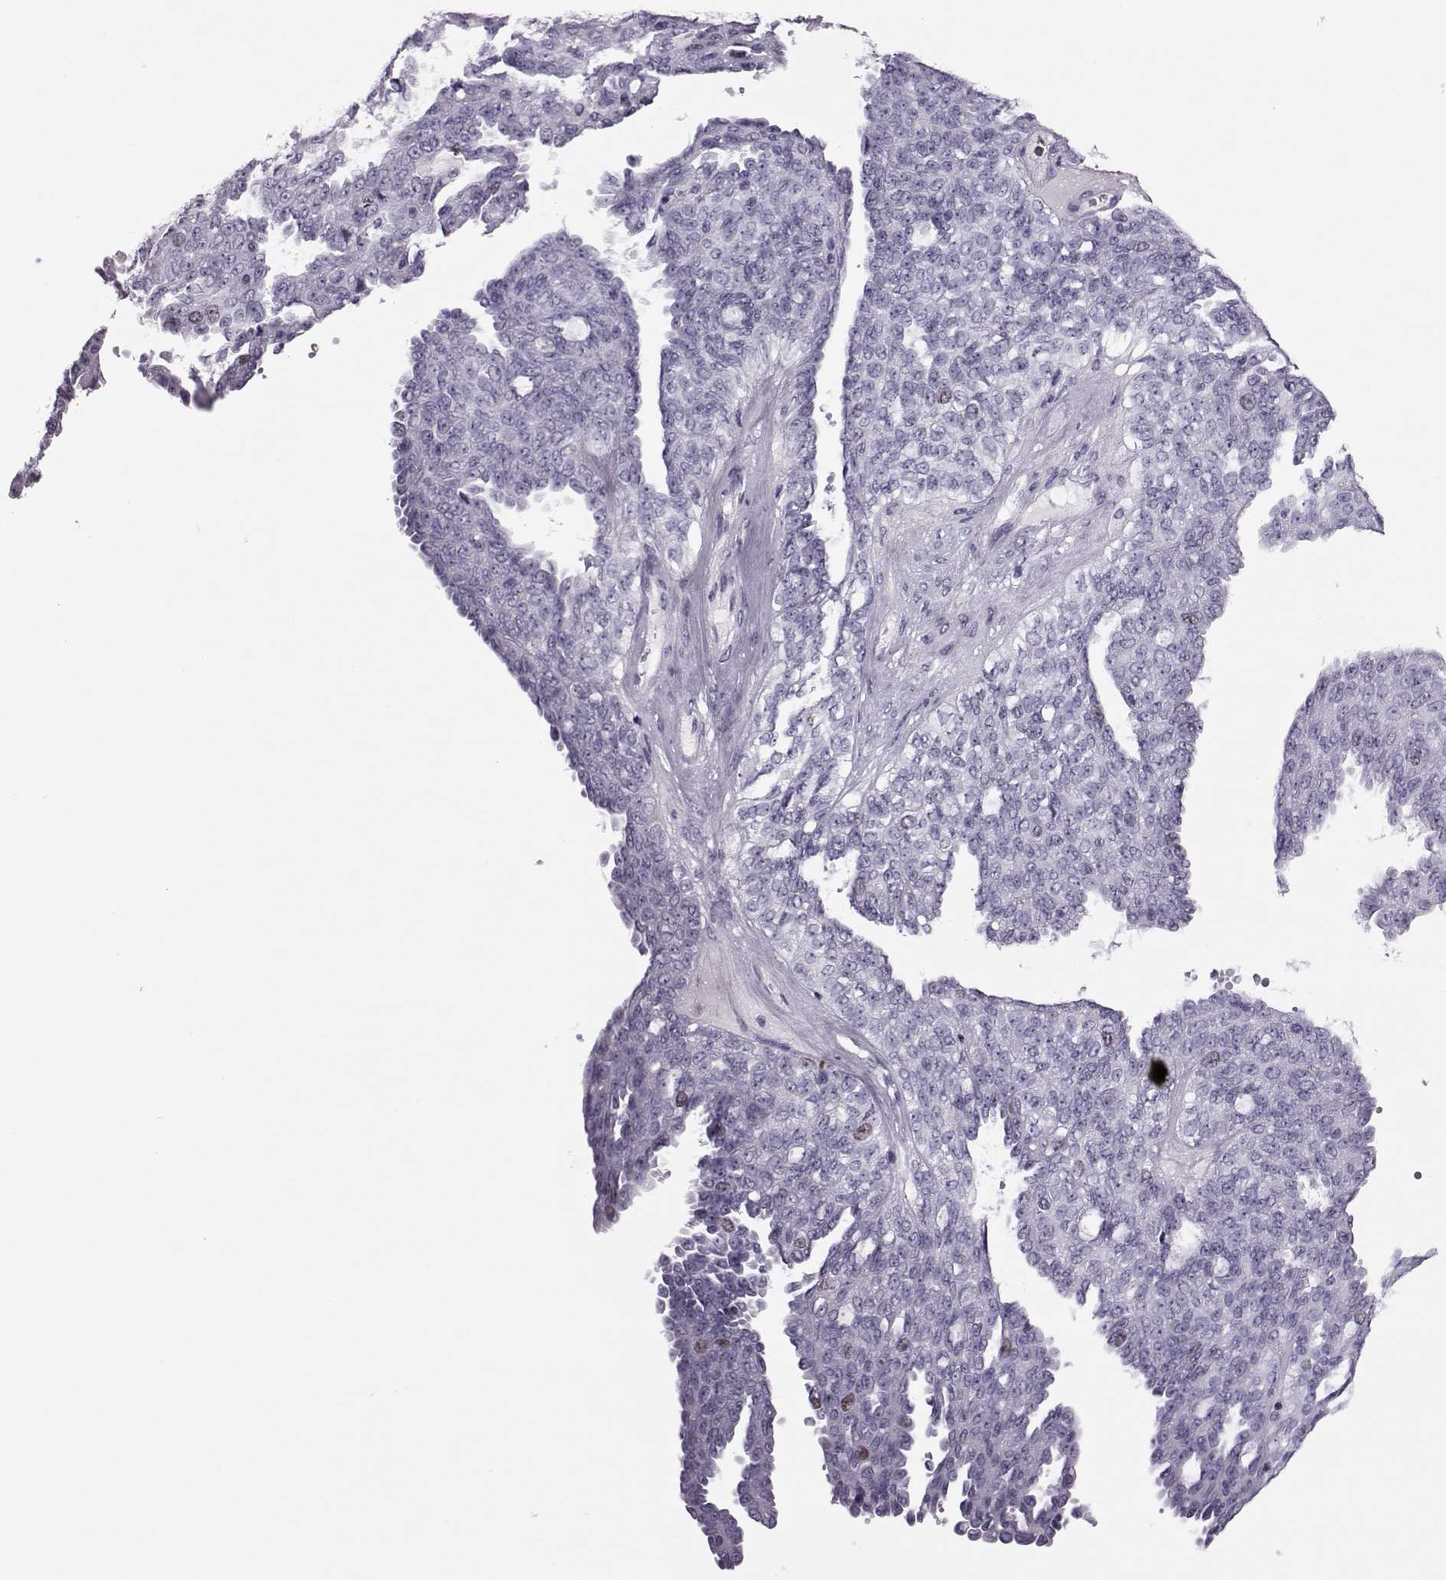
{"staining": {"intensity": "weak", "quantity": "<25%", "location": "nuclear"}, "tissue": "ovarian cancer", "cell_type": "Tumor cells", "image_type": "cancer", "snomed": [{"axis": "morphology", "description": "Cystadenocarcinoma, serous, NOS"}, {"axis": "topography", "description": "Ovary"}], "caption": "Immunohistochemical staining of human serous cystadenocarcinoma (ovarian) shows no significant positivity in tumor cells.", "gene": "SGO1", "patient": {"sex": "female", "age": 71}}